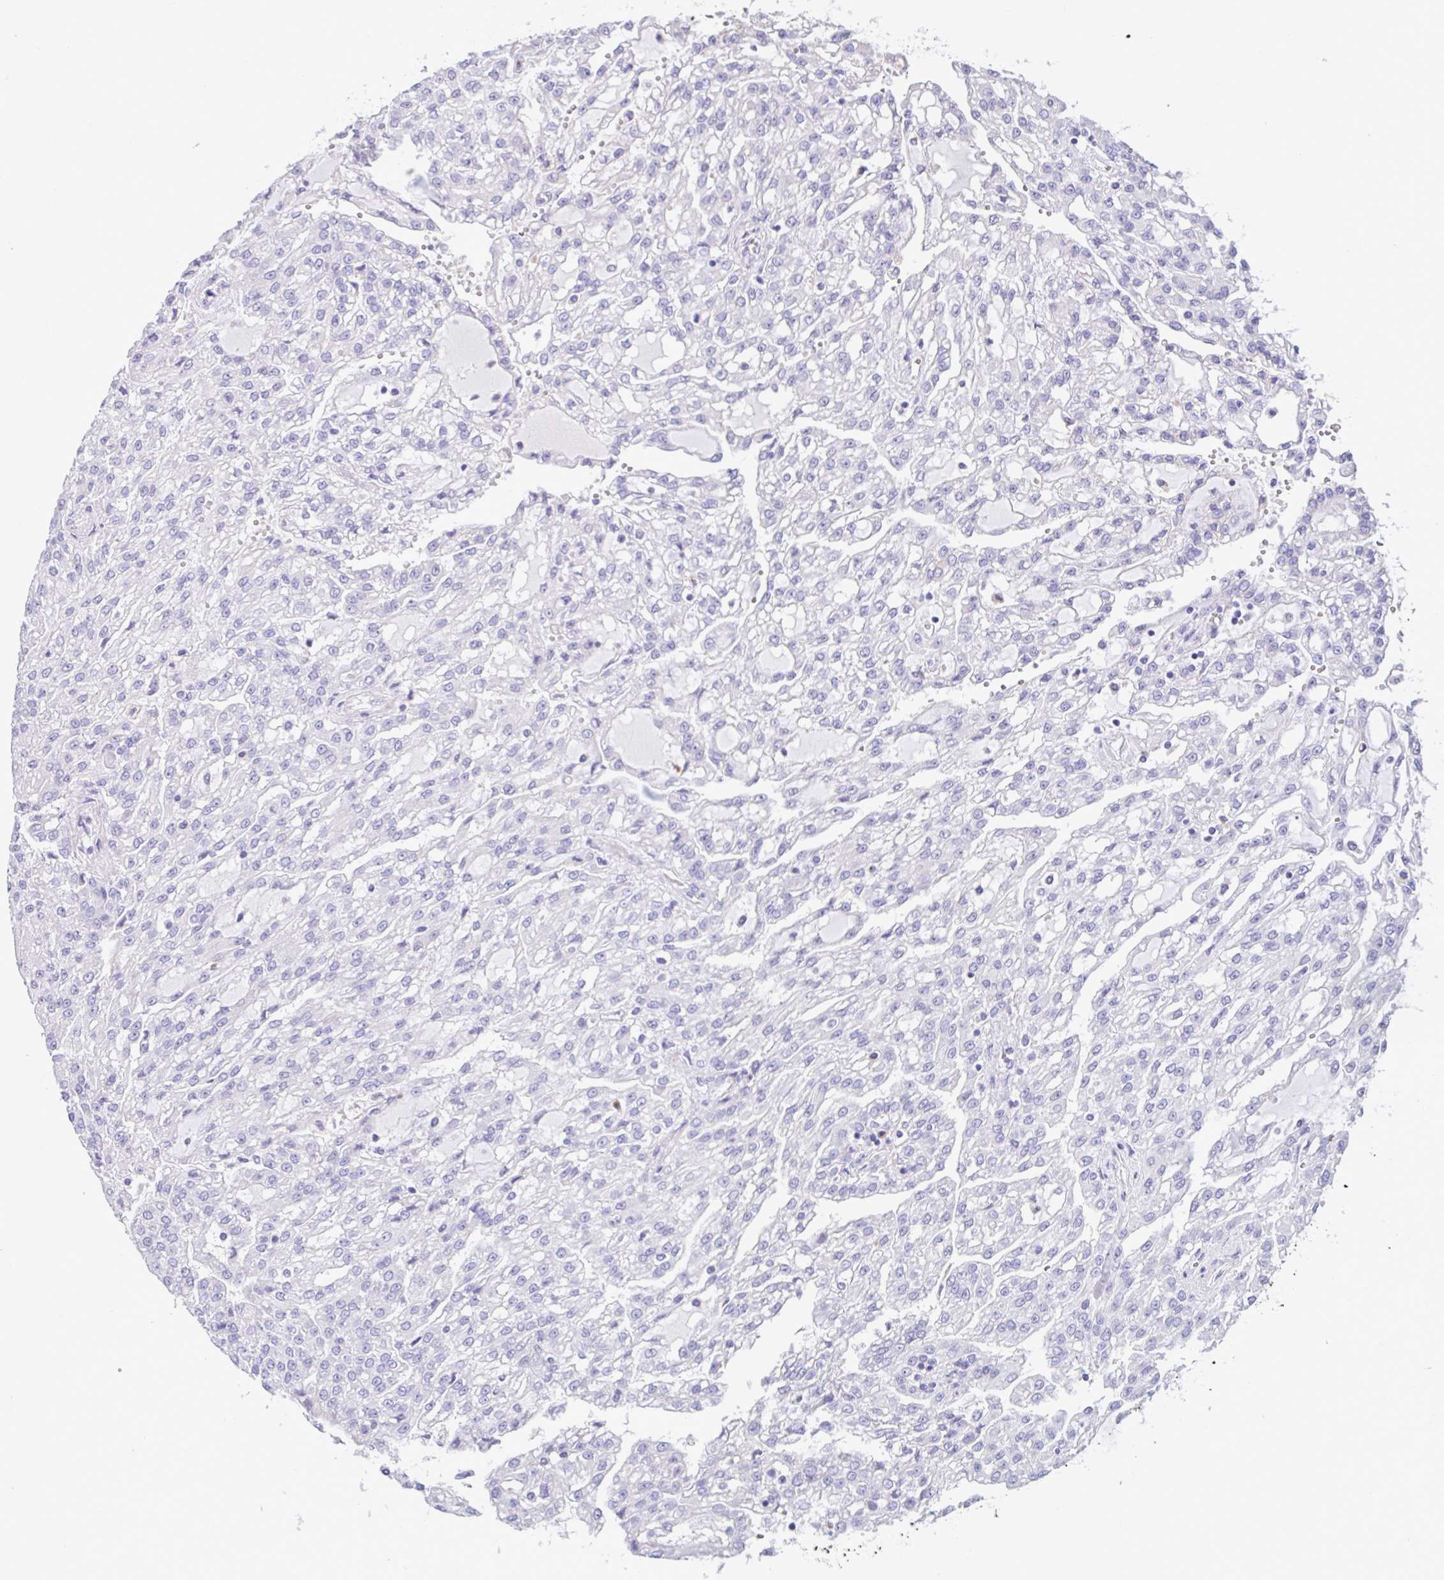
{"staining": {"intensity": "negative", "quantity": "none", "location": "none"}, "tissue": "renal cancer", "cell_type": "Tumor cells", "image_type": "cancer", "snomed": [{"axis": "morphology", "description": "Adenocarcinoma, NOS"}, {"axis": "topography", "description": "Kidney"}], "caption": "Adenocarcinoma (renal) was stained to show a protein in brown. There is no significant expression in tumor cells. (DAB IHC with hematoxylin counter stain).", "gene": "EPN3", "patient": {"sex": "male", "age": 63}}